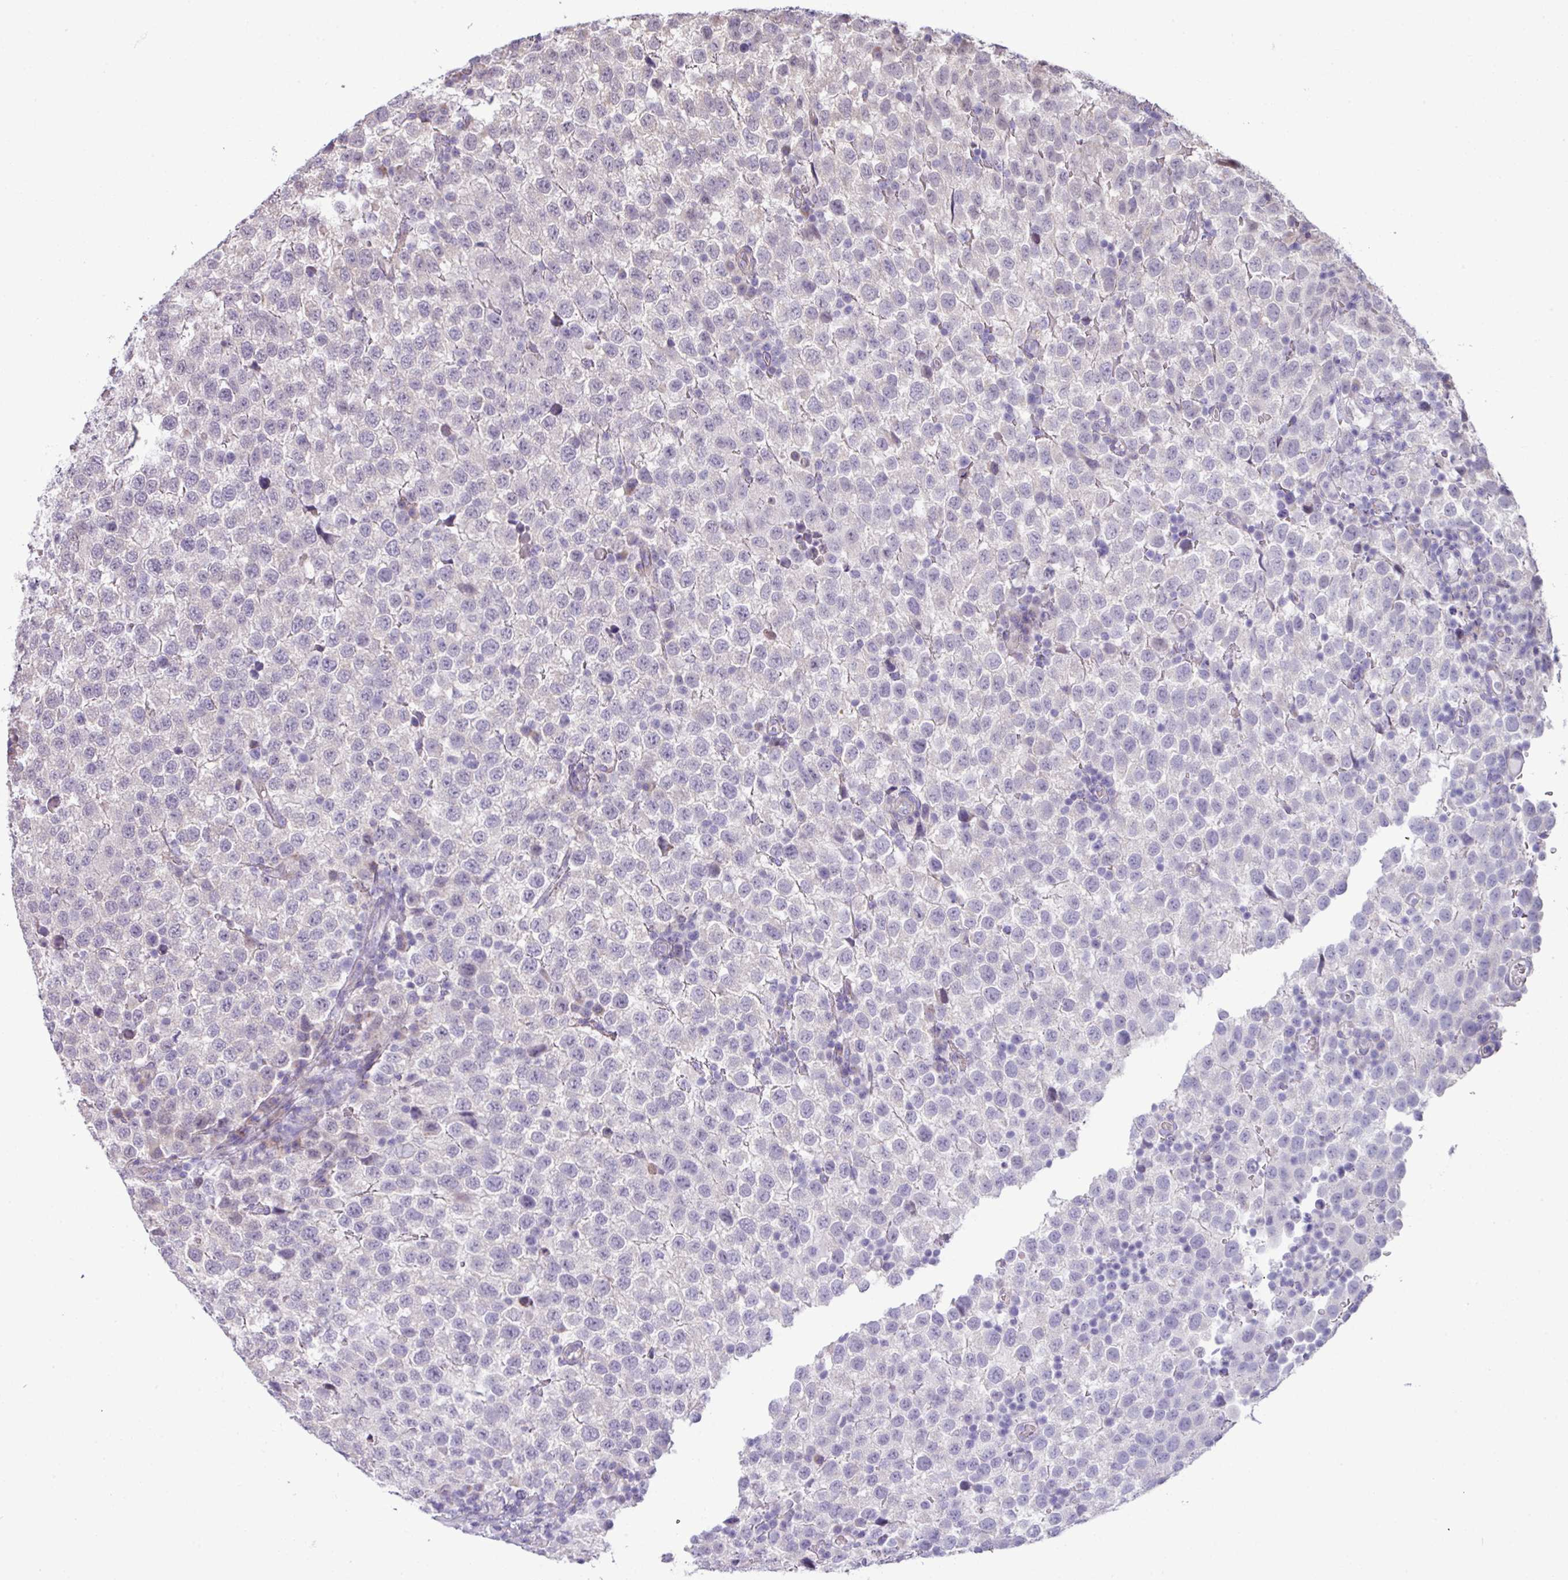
{"staining": {"intensity": "negative", "quantity": "none", "location": "none"}, "tissue": "testis cancer", "cell_type": "Tumor cells", "image_type": "cancer", "snomed": [{"axis": "morphology", "description": "Seminoma, NOS"}, {"axis": "topography", "description": "Testis"}], "caption": "A histopathology image of testis cancer stained for a protein reveals no brown staining in tumor cells.", "gene": "IRGC", "patient": {"sex": "male", "age": 34}}